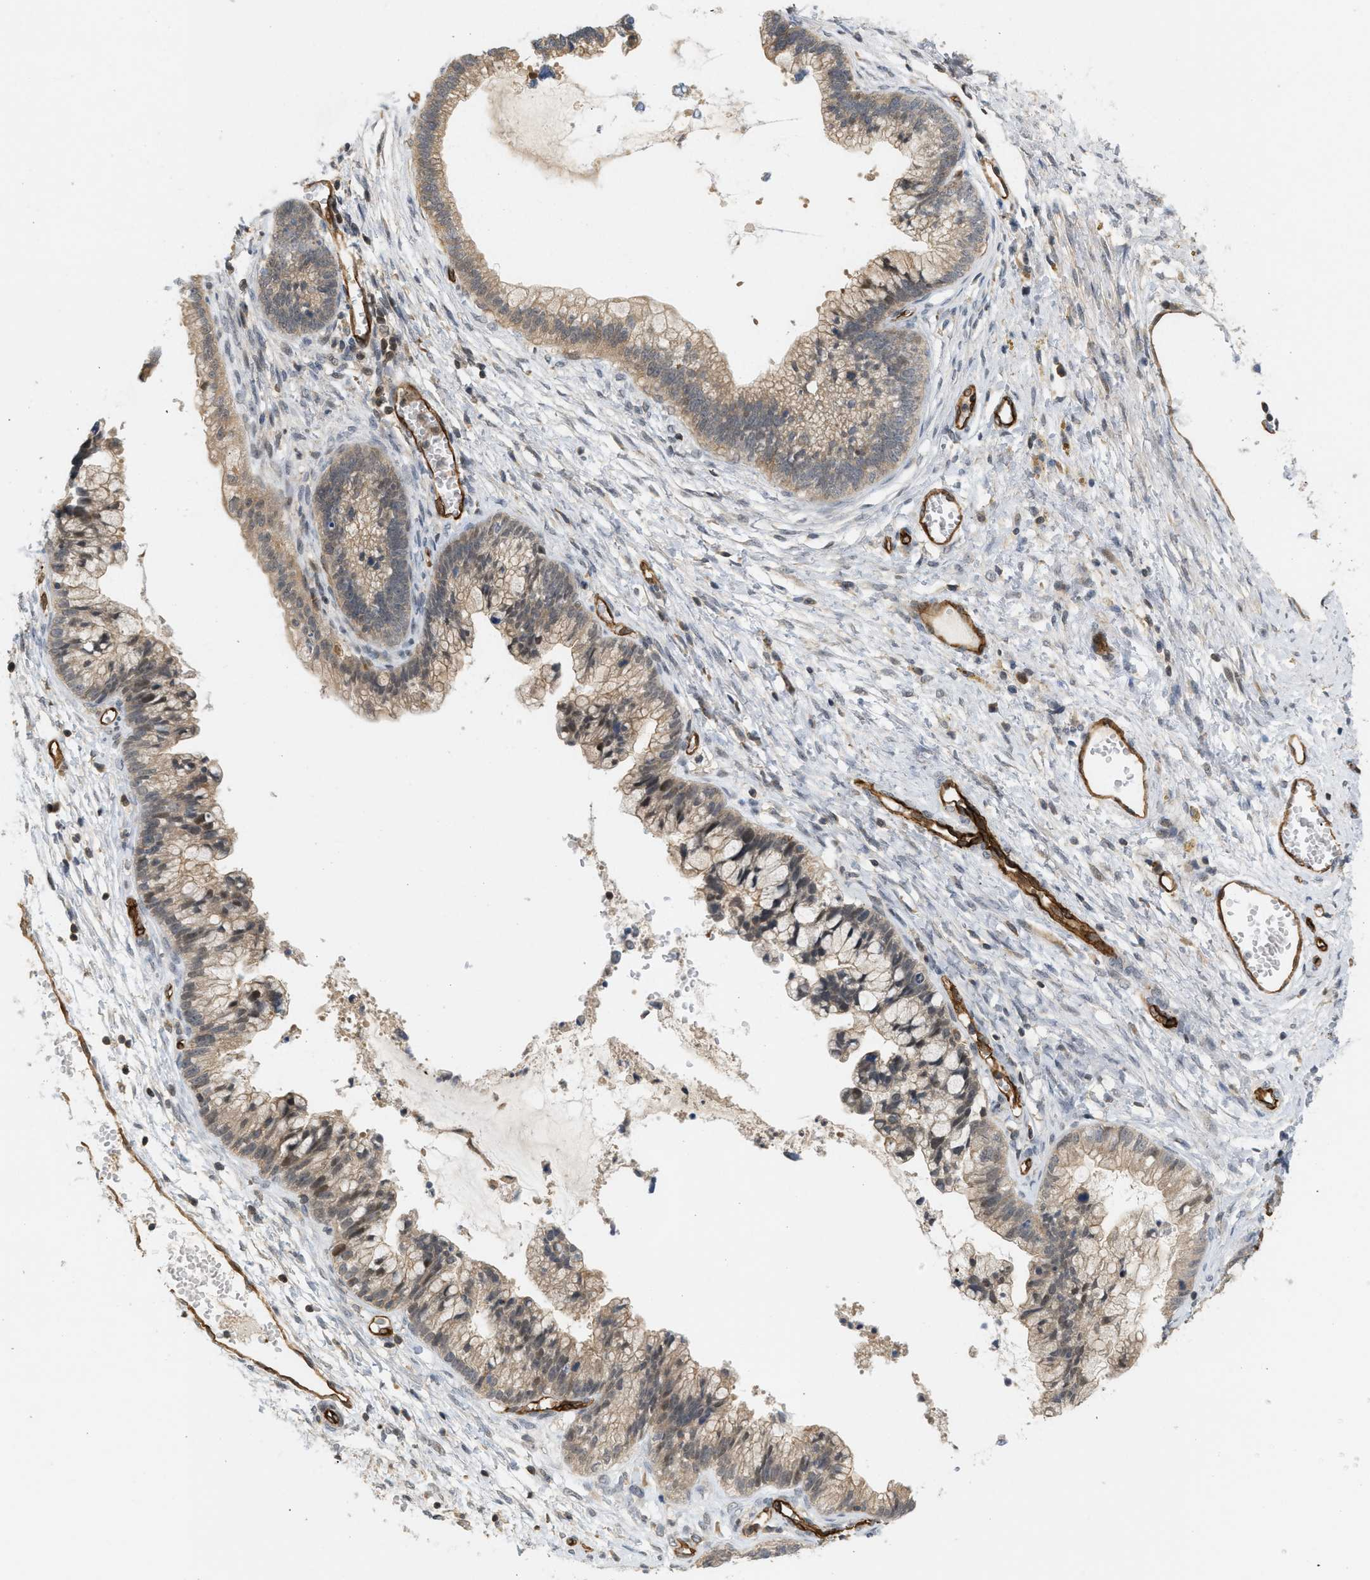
{"staining": {"intensity": "moderate", "quantity": ">75%", "location": "cytoplasmic/membranous"}, "tissue": "cervical cancer", "cell_type": "Tumor cells", "image_type": "cancer", "snomed": [{"axis": "morphology", "description": "Adenocarcinoma, NOS"}, {"axis": "topography", "description": "Cervix"}], "caption": "A high-resolution photomicrograph shows immunohistochemistry (IHC) staining of cervical adenocarcinoma, which reveals moderate cytoplasmic/membranous positivity in approximately >75% of tumor cells. The staining was performed using DAB, with brown indicating positive protein expression. Nuclei are stained blue with hematoxylin.", "gene": "PALMD", "patient": {"sex": "female", "age": 44}}